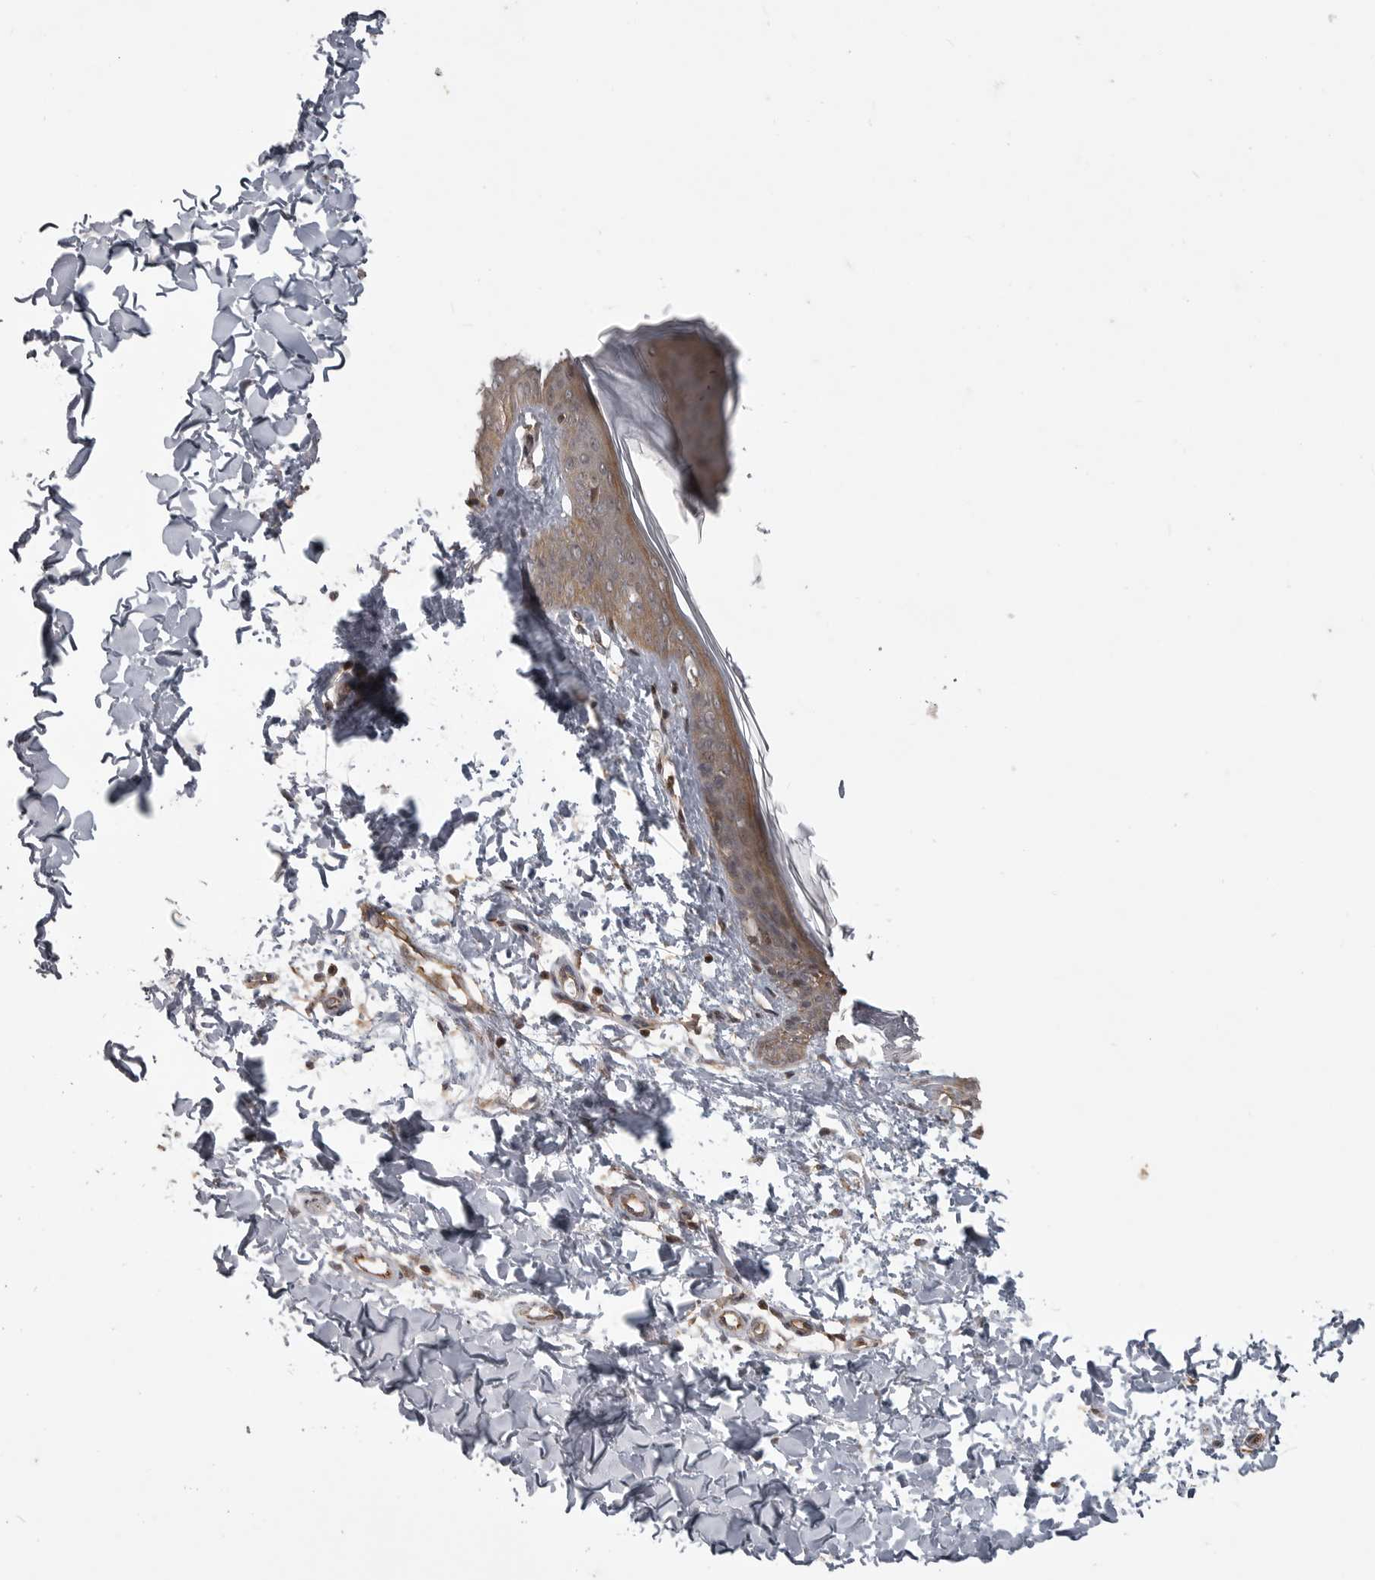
{"staining": {"intensity": "moderate", "quantity": ">75%", "location": "cytoplasmic/membranous"}, "tissue": "skin", "cell_type": "Fibroblasts", "image_type": "normal", "snomed": [{"axis": "morphology", "description": "Normal tissue, NOS"}, {"axis": "topography", "description": "Skin"}], "caption": "Immunohistochemistry (IHC) of benign skin demonstrates medium levels of moderate cytoplasmic/membranous positivity in approximately >75% of fibroblasts.", "gene": "DNAJC8", "patient": {"sex": "female", "age": 17}}